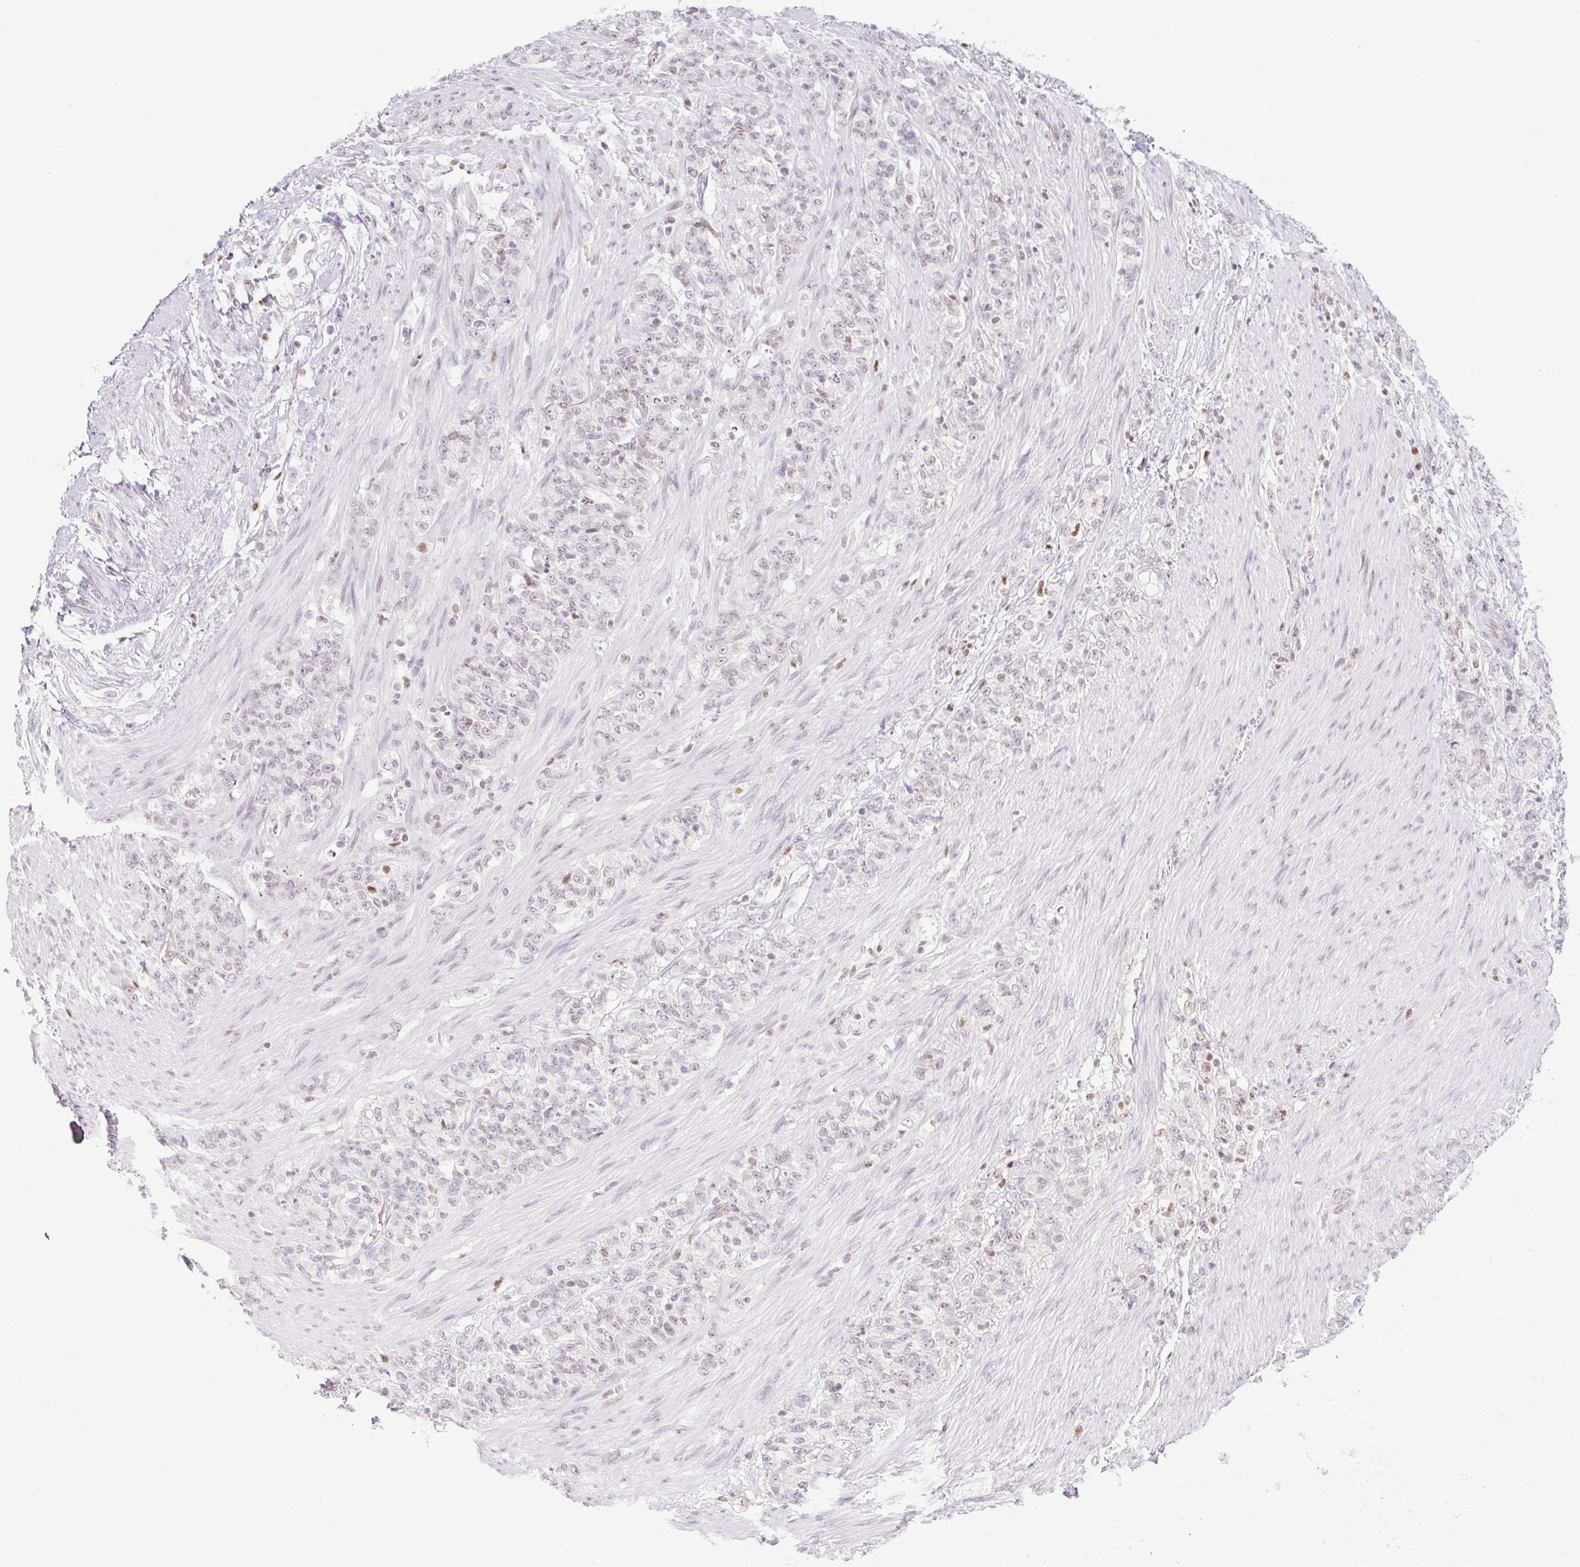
{"staining": {"intensity": "negative", "quantity": "none", "location": "none"}, "tissue": "stomach cancer", "cell_type": "Tumor cells", "image_type": "cancer", "snomed": [{"axis": "morphology", "description": "Adenocarcinoma, NOS"}, {"axis": "topography", "description": "Stomach"}], "caption": "DAB immunohistochemical staining of stomach cancer (adenocarcinoma) reveals no significant staining in tumor cells.", "gene": "TLE3", "patient": {"sex": "female", "age": 79}}